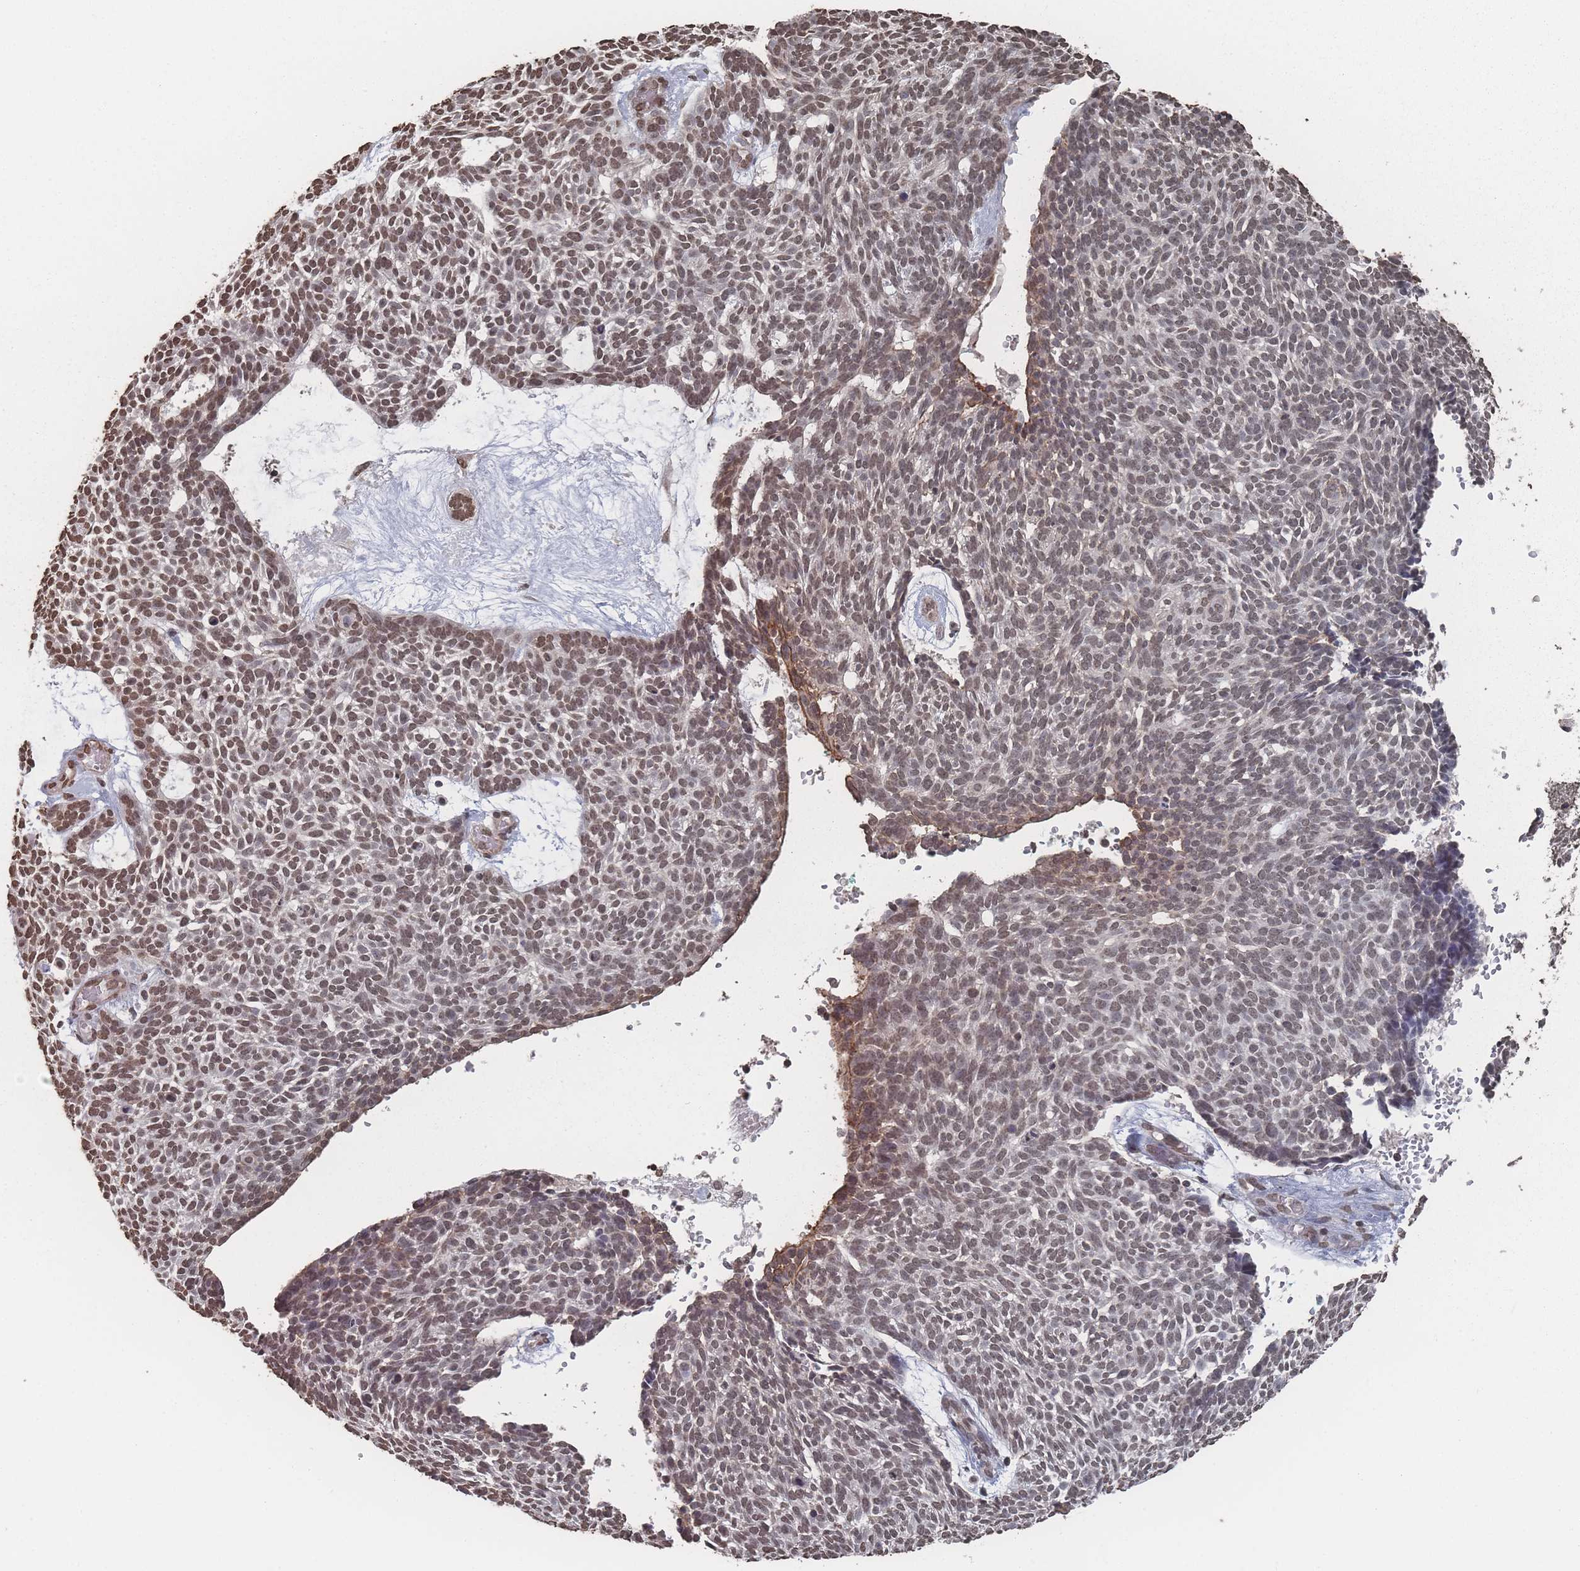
{"staining": {"intensity": "moderate", "quantity": ">75%", "location": "nuclear"}, "tissue": "skin cancer", "cell_type": "Tumor cells", "image_type": "cancer", "snomed": [{"axis": "morphology", "description": "Basal cell carcinoma"}, {"axis": "topography", "description": "Skin"}], "caption": "Skin cancer stained with immunohistochemistry exhibits moderate nuclear positivity in about >75% of tumor cells.", "gene": "PLEKHG5", "patient": {"sex": "male", "age": 61}}